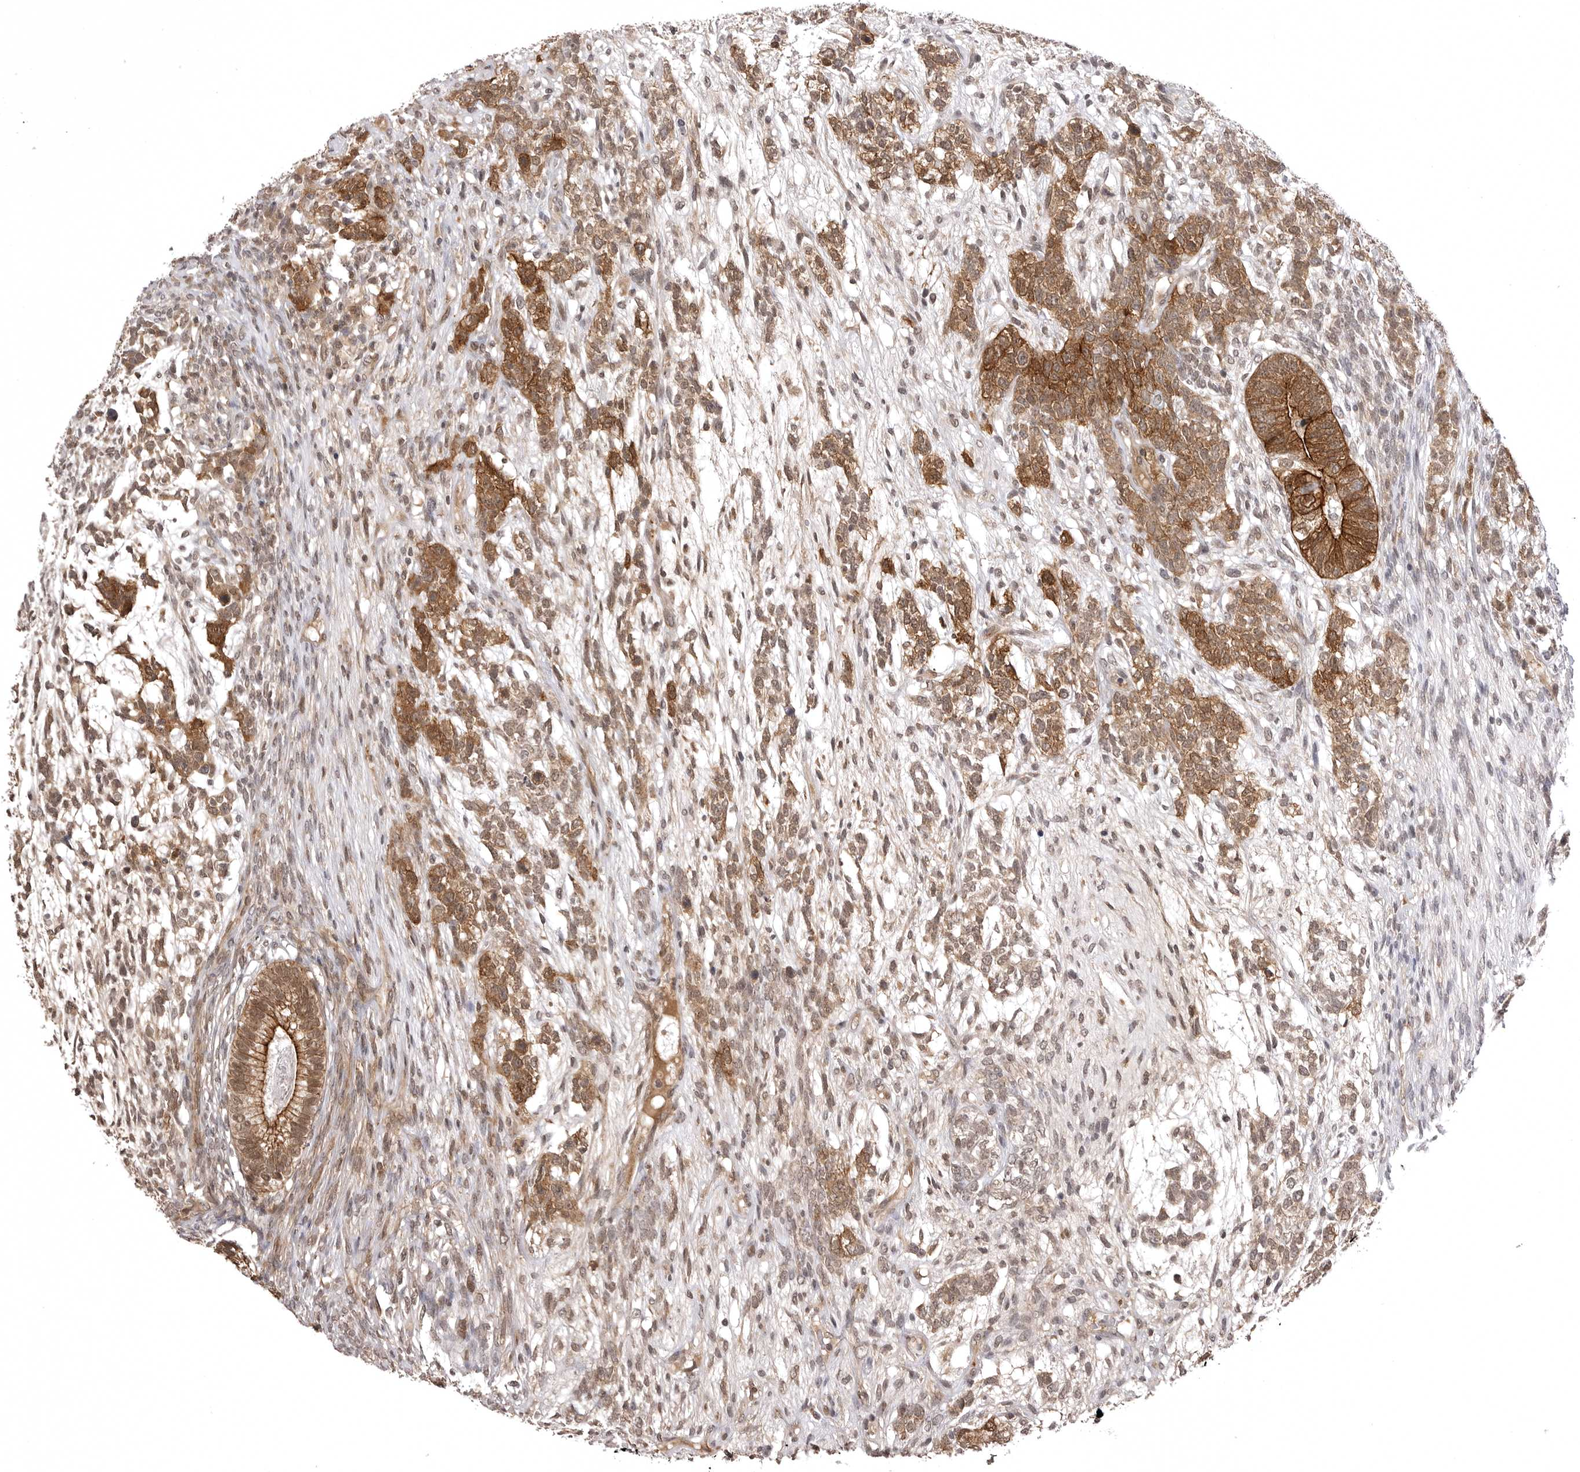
{"staining": {"intensity": "moderate", "quantity": ">75%", "location": "cytoplasmic/membranous"}, "tissue": "testis cancer", "cell_type": "Tumor cells", "image_type": "cancer", "snomed": [{"axis": "morphology", "description": "Seminoma, NOS"}, {"axis": "morphology", "description": "Carcinoma, Embryonal, NOS"}, {"axis": "topography", "description": "Testis"}], "caption": "Moderate cytoplasmic/membranous positivity is identified in about >75% of tumor cells in testis cancer (embryonal carcinoma). (Brightfield microscopy of DAB IHC at high magnification).", "gene": "SORBS1", "patient": {"sex": "male", "age": 28}}